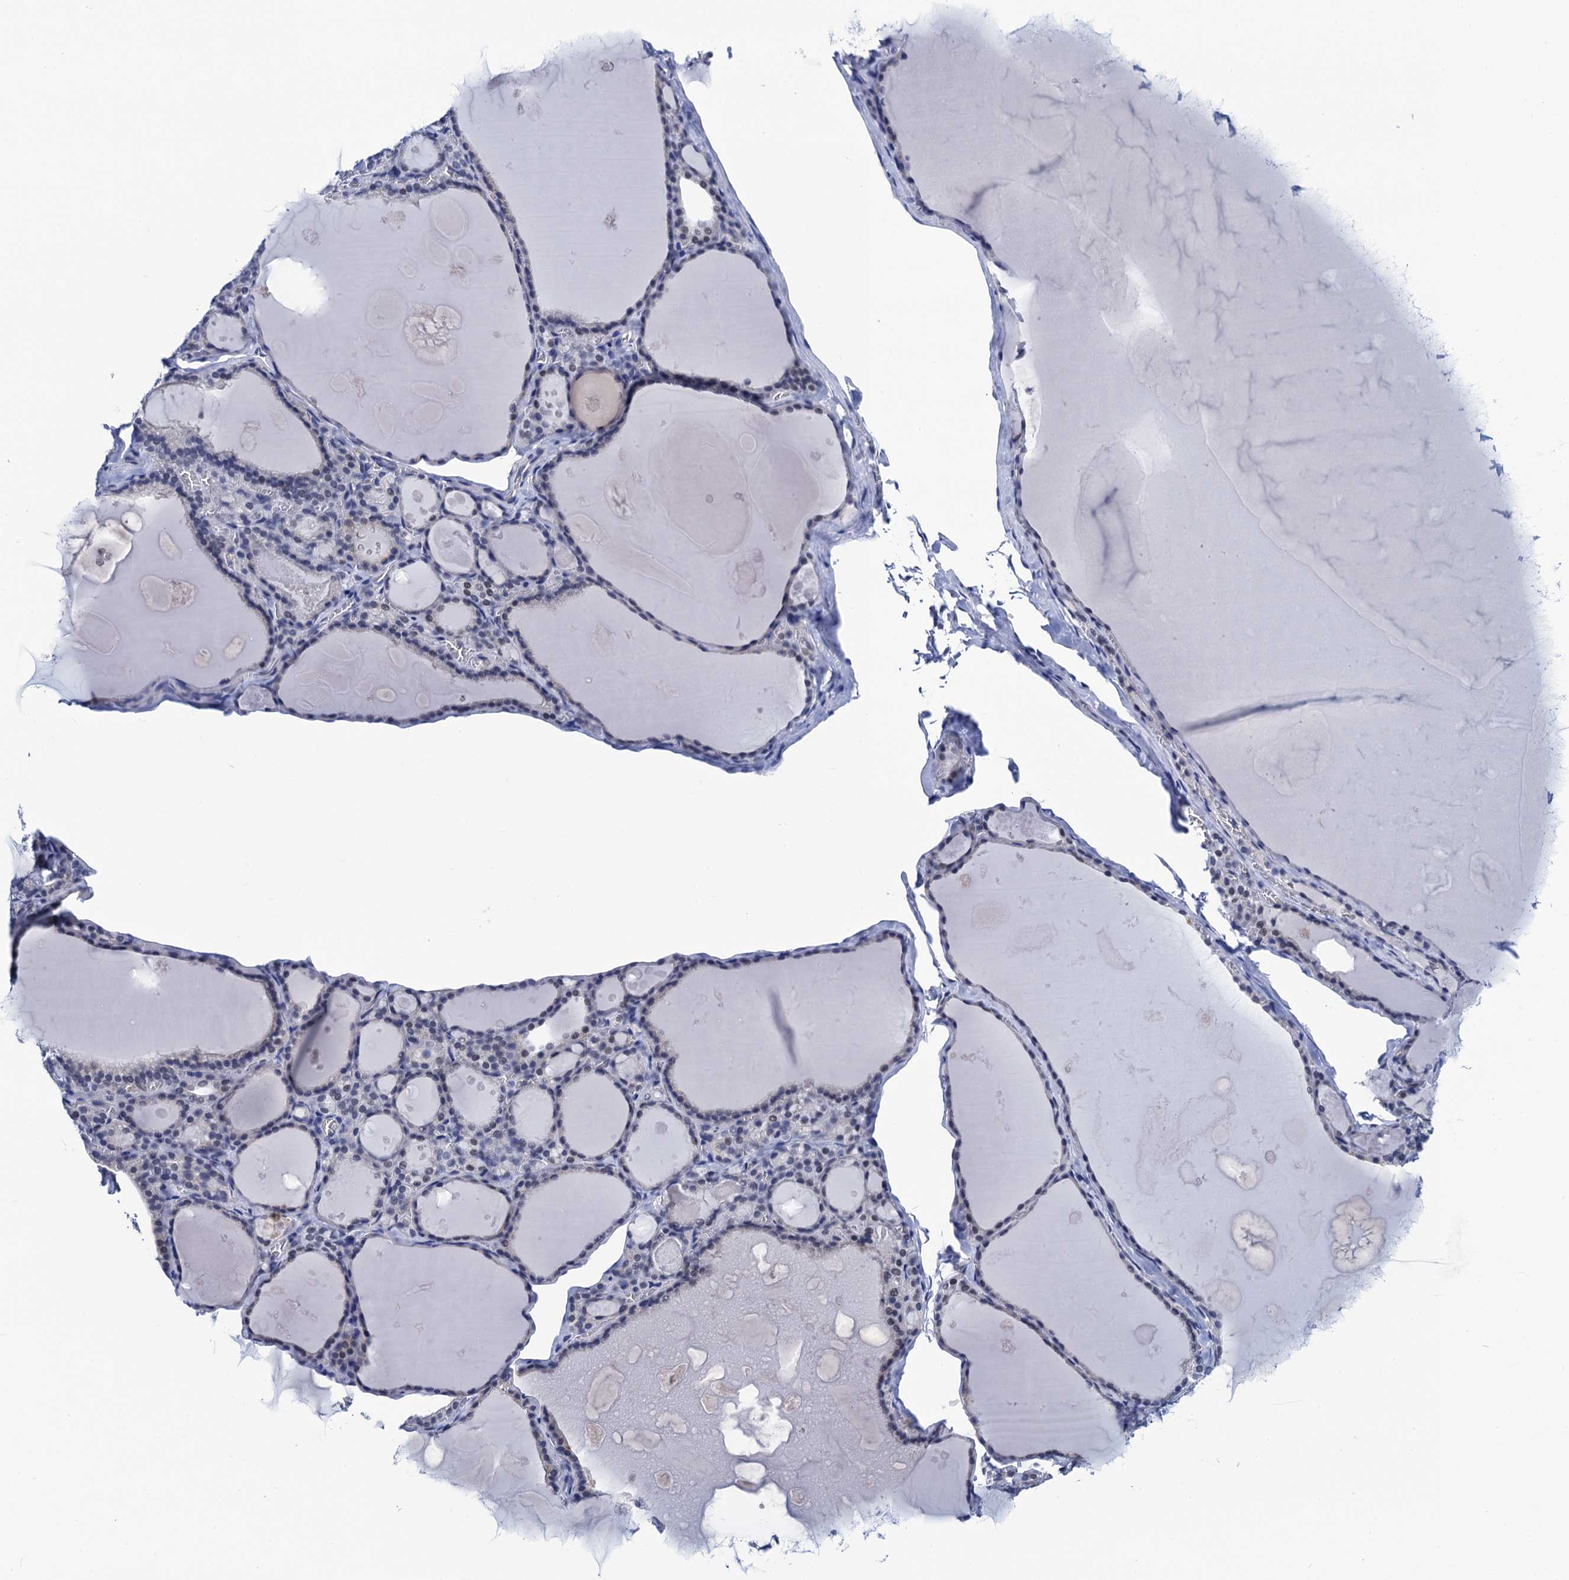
{"staining": {"intensity": "weak", "quantity": "<25%", "location": "nuclear"}, "tissue": "thyroid gland", "cell_type": "Glandular cells", "image_type": "normal", "snomed": [{"axis": "morphology", "description": "Normal tissue, NOS"}, {"axis": "topography", "description": "Thyroid gland"}], "caption": "A high-resolution micrograph shows immunohistochemistry (IHC) staining of unremarkable thyroid gland, which reveals no significant positivity in glandular cells. (IHC, brightfield microscopy, high magnification).", "gene": "C16orf87", "patient": {"sex": "male", "age": 56}}